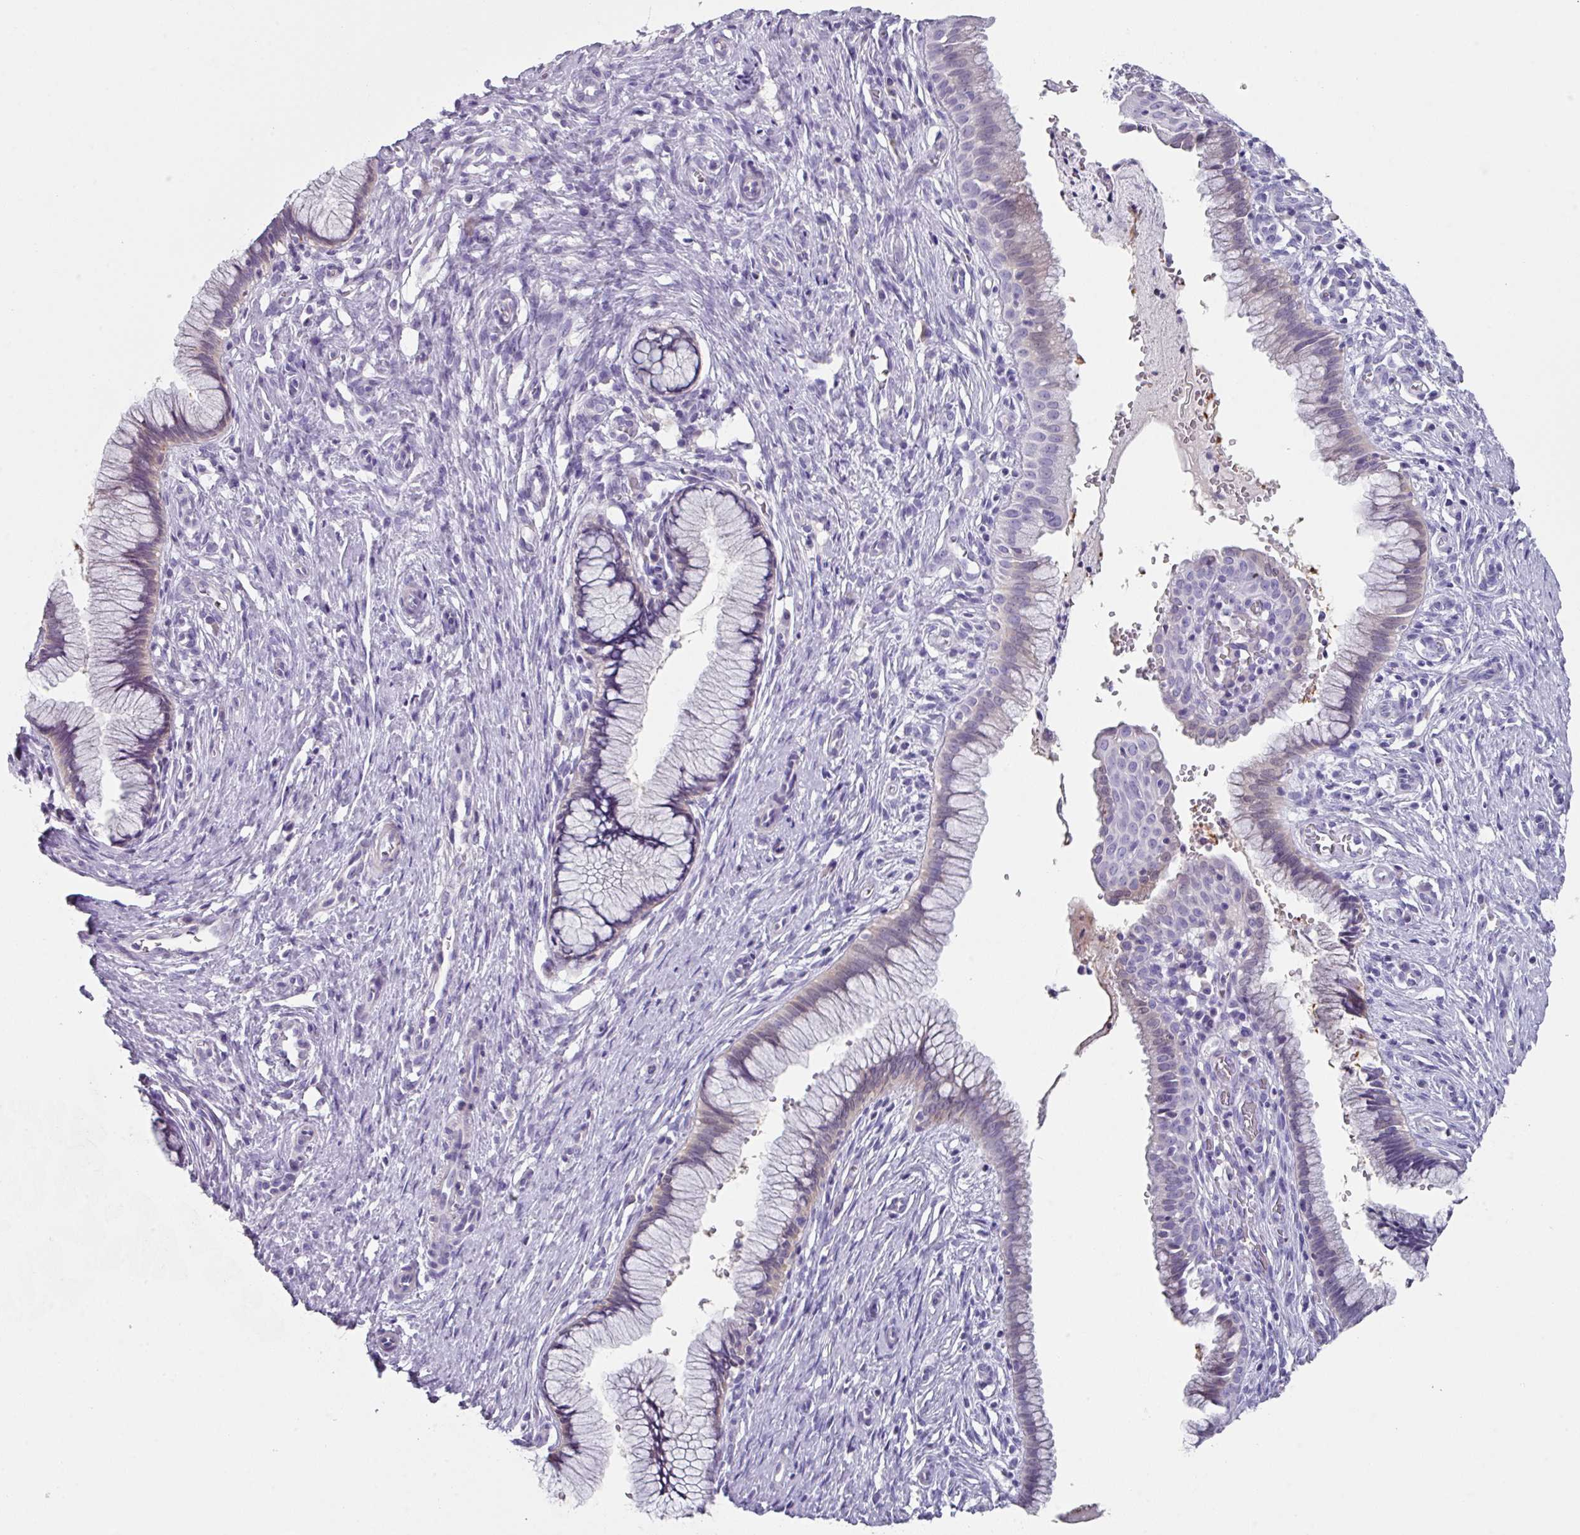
{"staining": {"intensity": "negative", "quantity": "none", "location": "none"}, "tissue": "cervix", "cell_type": "Glandular cells", "image_type": "normal", "snomed": [{"axis": "morphology", "description": "Normal tissue, NOS"}, {"axis": "topography", "description": "Cervix"}], "caption": "An immunohistochemistry micrograph of normal cervix is shown. There is no staining in glandular cells of cervix. (Stains: DAB immunohistochemistry with hematoxylin counter stain, Microscopy: brightfield microscopy at high magnification).", "gene": "DEFB115", "patient": {"sex": "female", "age": 36}}